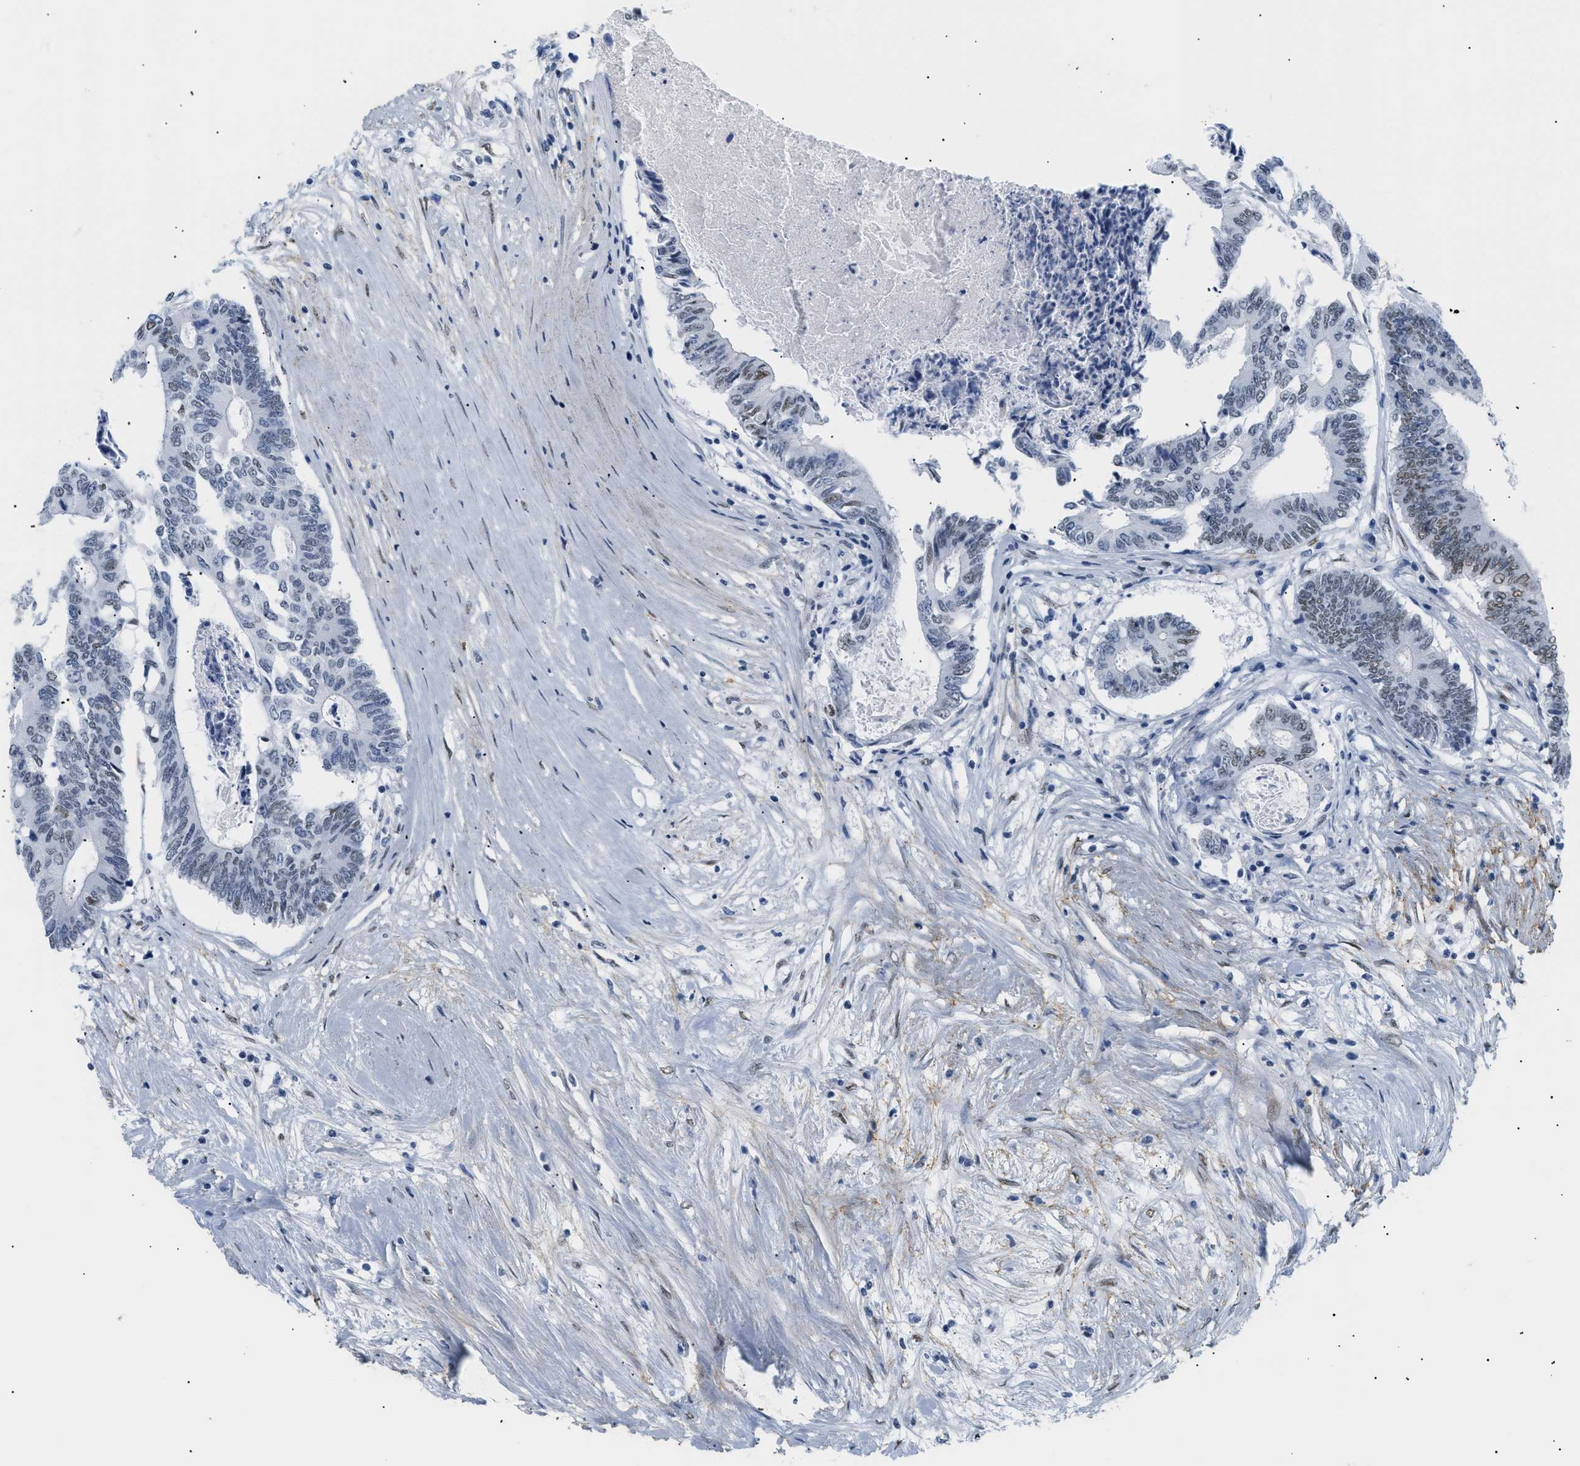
{"staining": {"intensity": "weak", "quantity": "25%-75%", "location": "nuclear"}, "tissue": "colorectal cancer", "cell_type": "Tumor cells", "image_type": "cancer", "snomed": [{"axis": "morphology", "description": "Adenocarcinoma, NOS"}, {"axis": "topography", "description": "Rectum"}], "caption": "High-power microscopy captured an immunohistochemistry (IHC) image of colorectal cancer (adenocarcinoma), revealing weak nuclear staining in about 25%-75% of tumor cells.", "gene": "ELN", "patient": {"sex": "male", "age": 63}}